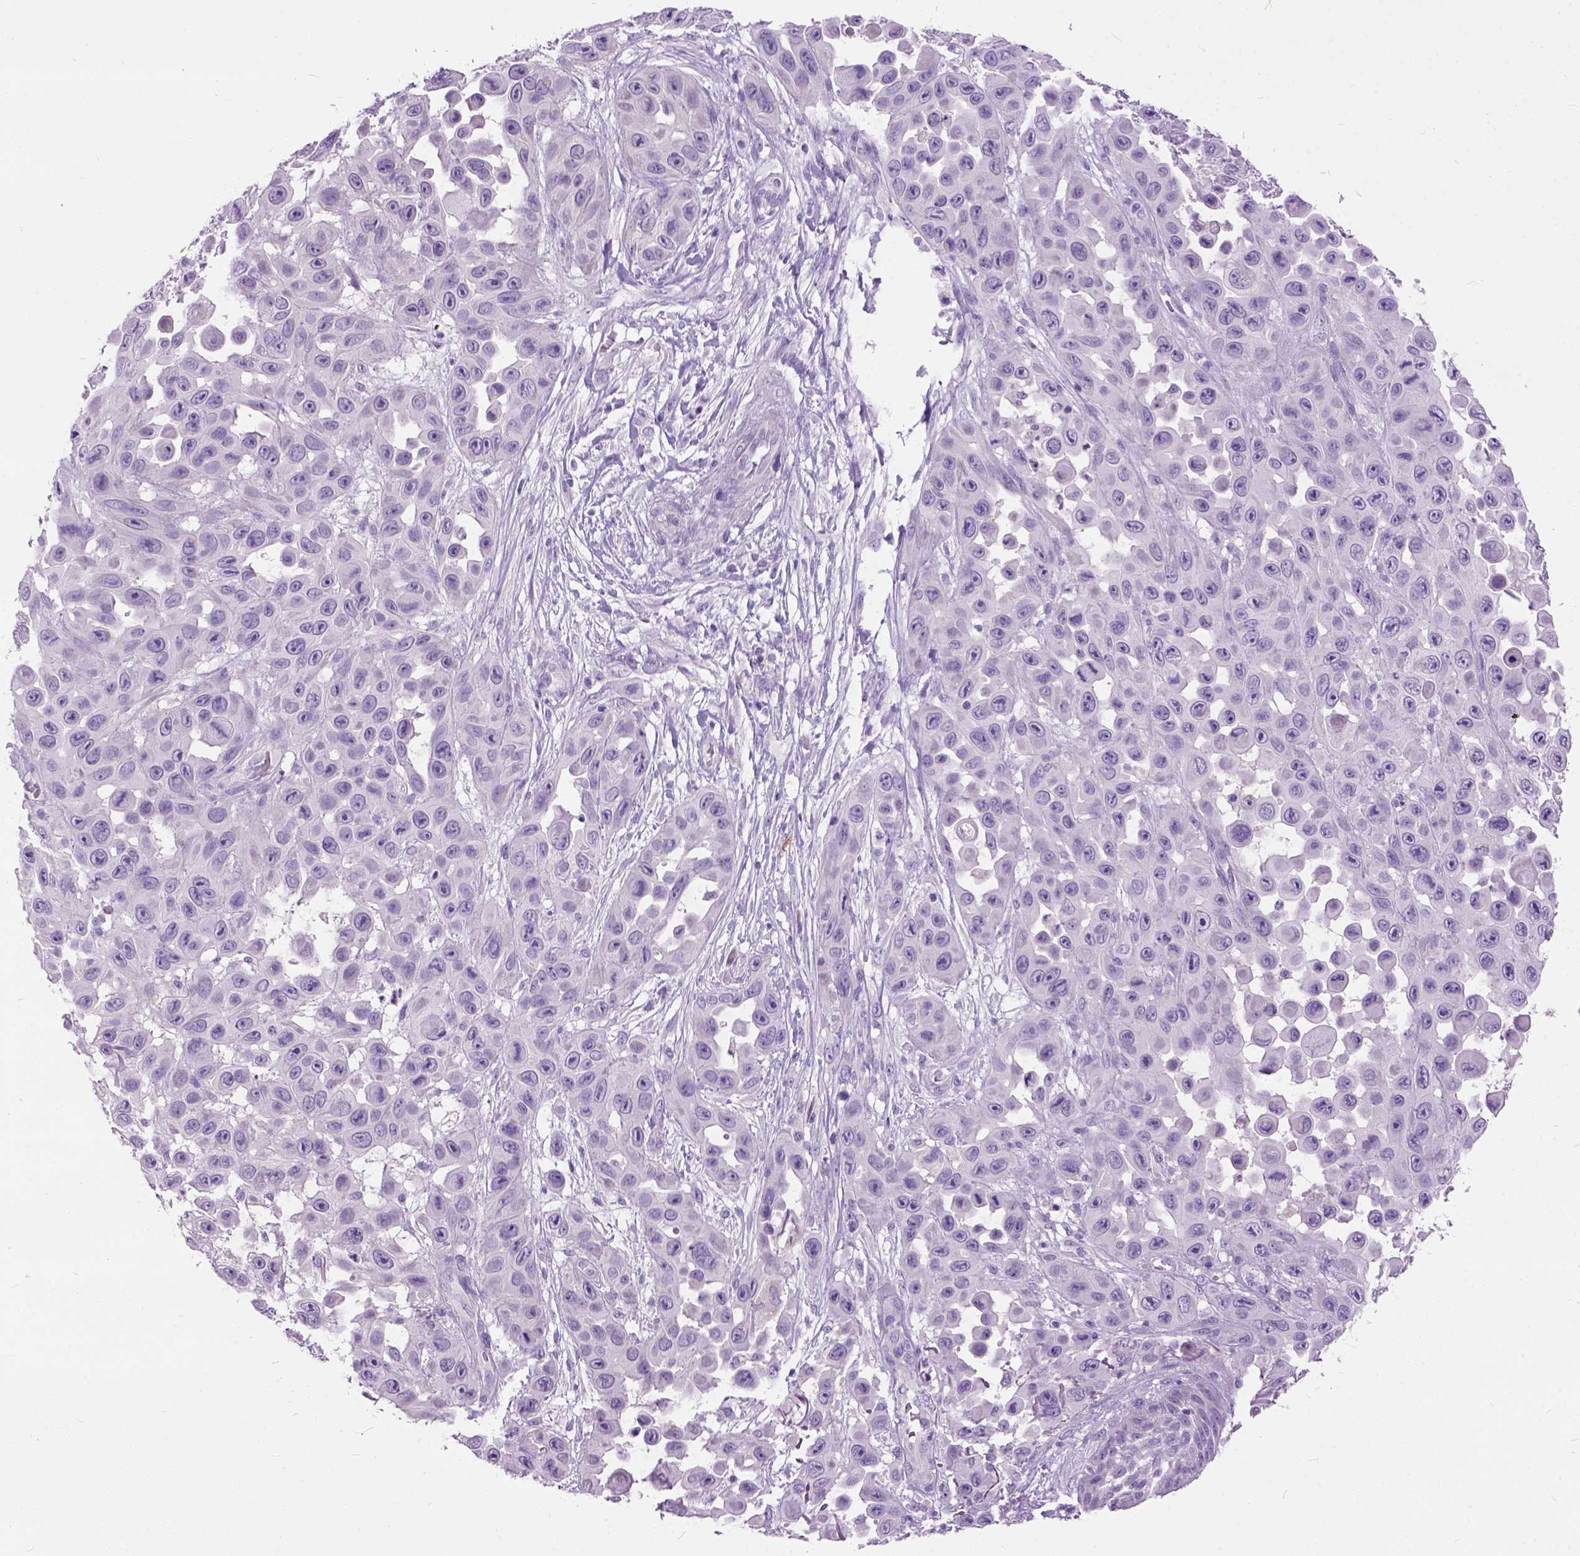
{"staining": {"intensity": "negative", "quantity": "none", "location": "none"}, "tissue": "skin cancer", "cell_type": "Tumor cells", "image_type": "cancer", "snomed": [{"axis": "morphology", "description": "Squamous cell carcinoma, NOS"}, {"axis": "topography", "description": "Skin"}], "caption": "The photomicrograph reveals no significant positivity in tumor cells of skin cancer (squamous cell carcinoma).", "gene": "MAPT", "patient": {"sex": "male", "age": 81}}